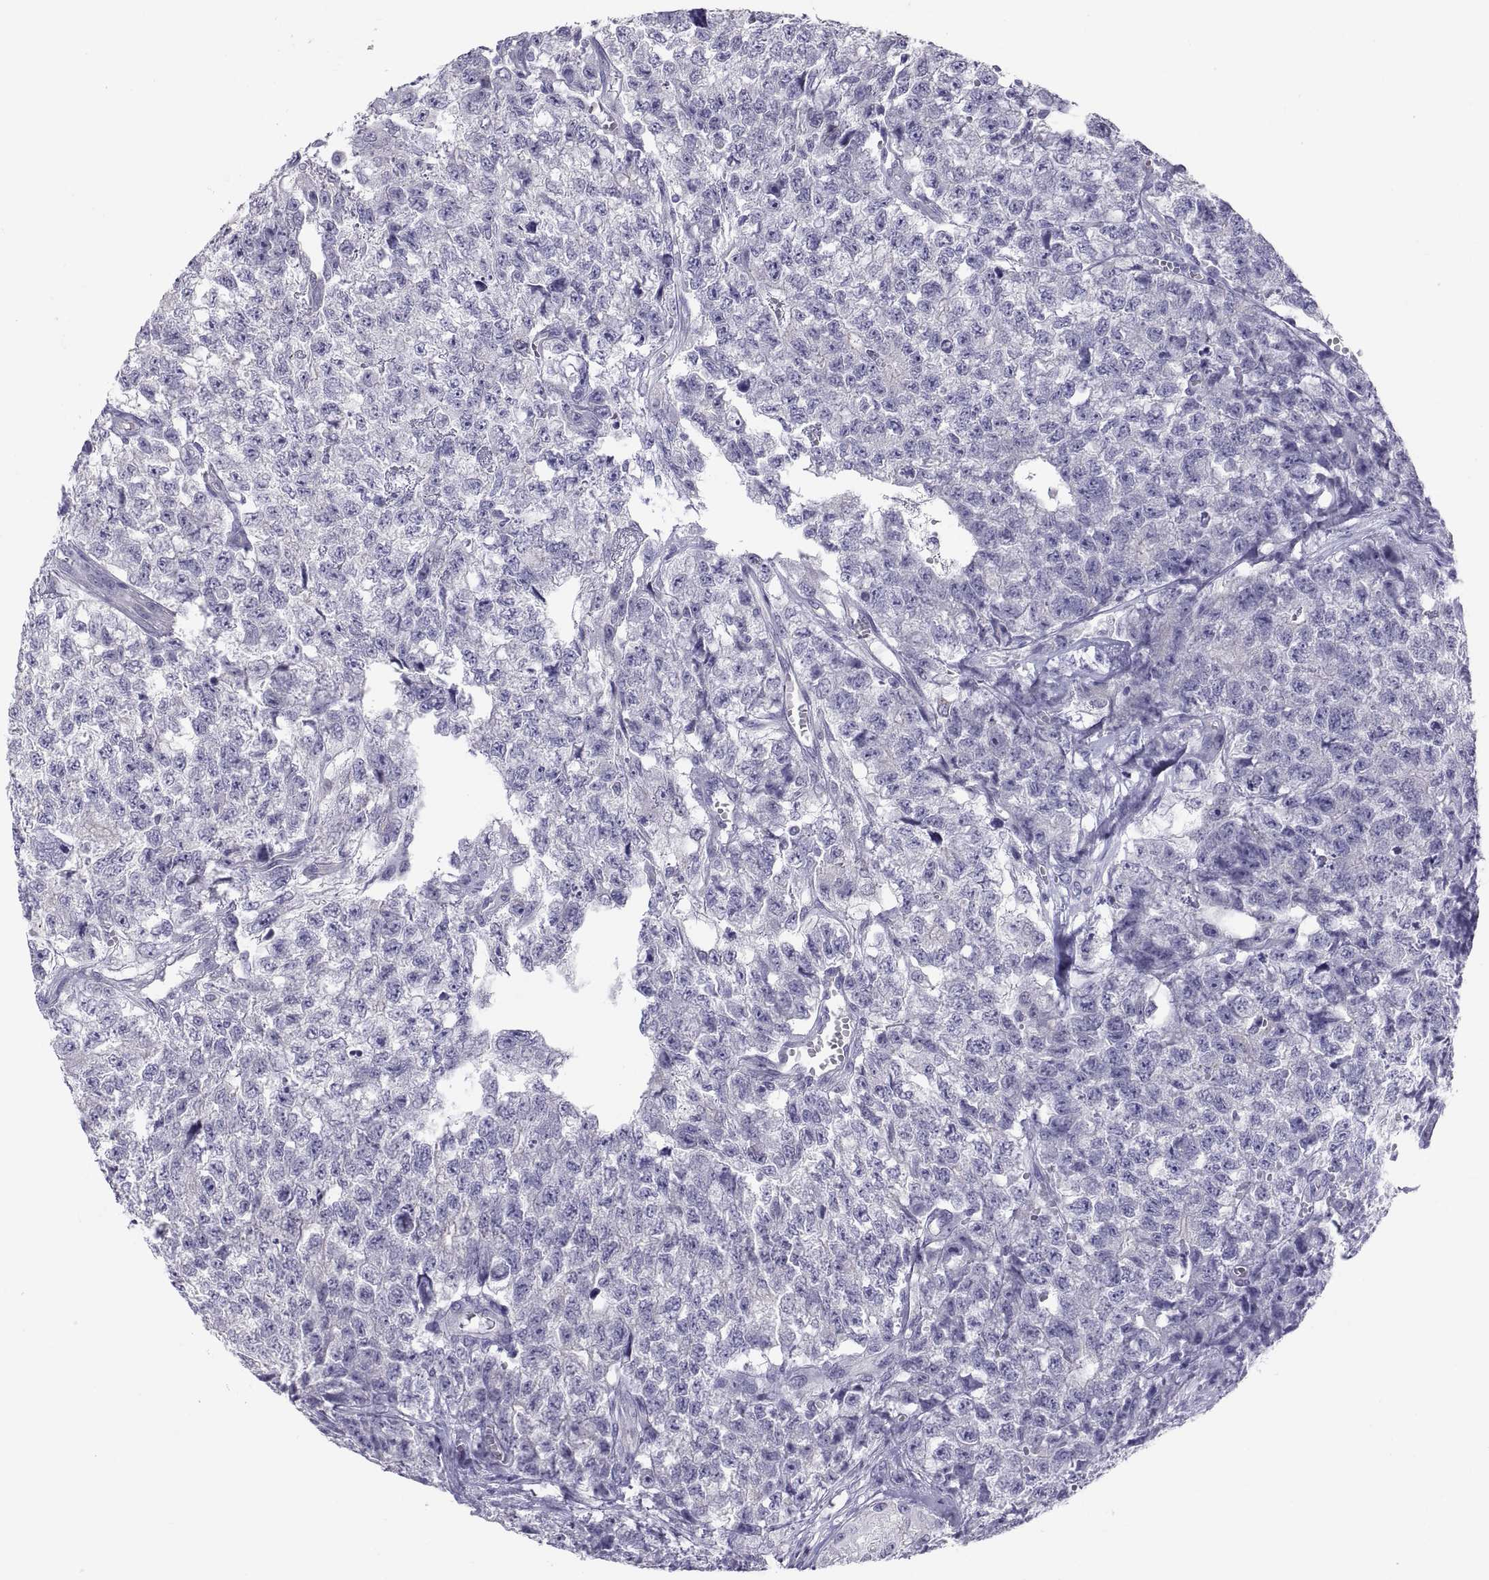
{"staining": {"intensity": "negative", "quantity": "none", "location": "none"}, "tissue": "testis cancer", "cell_type": "Tumor cells", "image_type": "cancer", "snomed": [{"axis": "morphology", "description": "Seminoma, NOS"}, {"axis": "morphology", "description": "Carcinoma, Embryonal, NOS"}, {"axis": "topography", "description": "Testis"}], "caption": "Testis cancer (seminoma) was stained to show a protein in brown. There is no significant expression in tumor cells.", "gene": "RNASE12", "patient": {"sex": "male", "age": 22}}